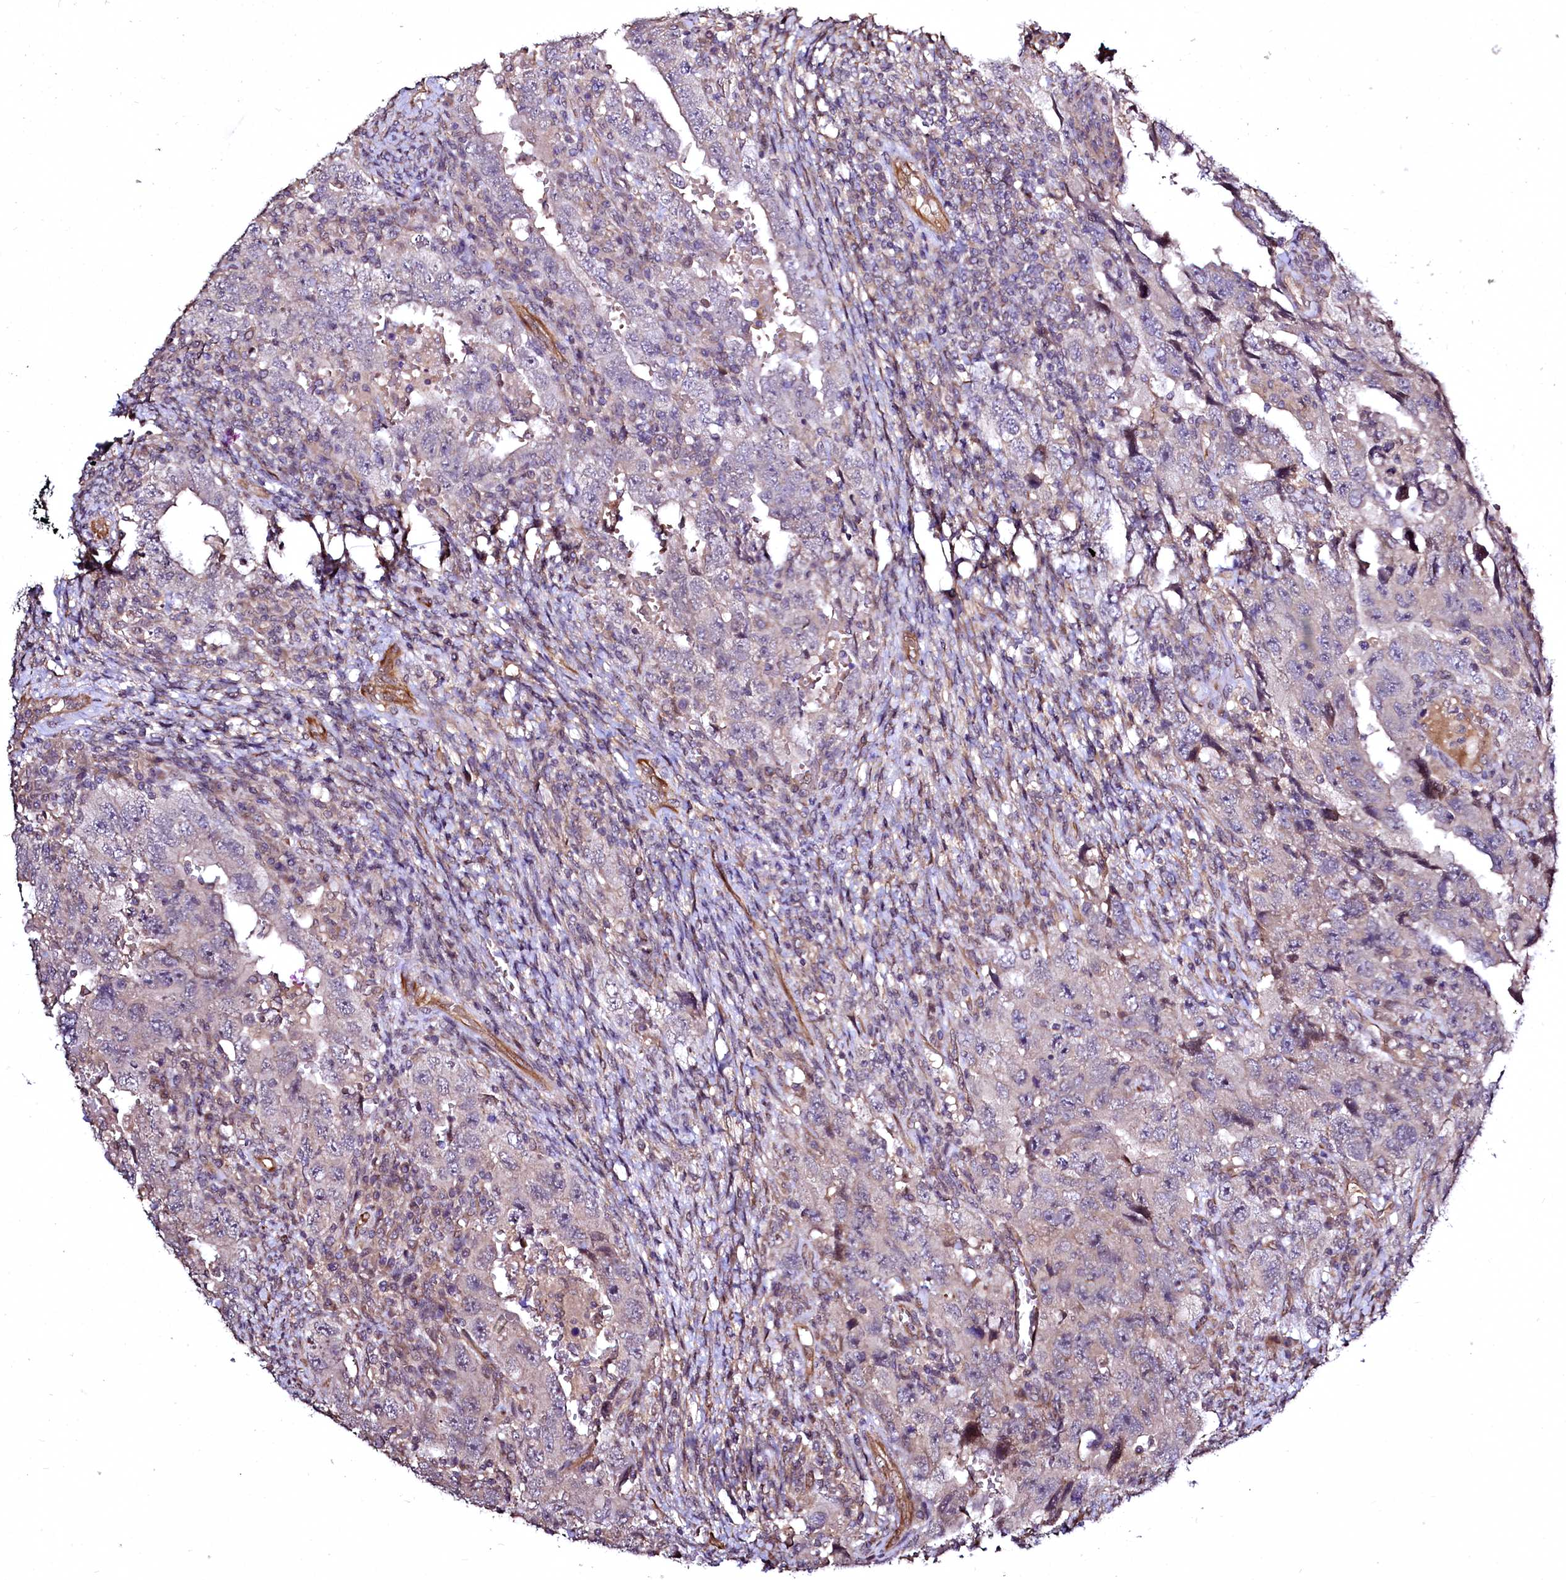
{"staining": {"intensity": "negative", "quantity": "none", "location": "none"}, "tissue": "testis cancer", "cell_type": "Tumor cells", "image_type": "cancer", "snomed": [{"axis": "morphology", "description": "Carcinoma, Embryonal, NOS"}, {"axis": "topography", "description": "Testis"}], "caption": "Immunohistochemical staining of embryonal carcinoma (testis) exhibits no significant expression in tumor cells.", "gene": "TBCEL", "patient": {"sex": "male", "age": 26}}